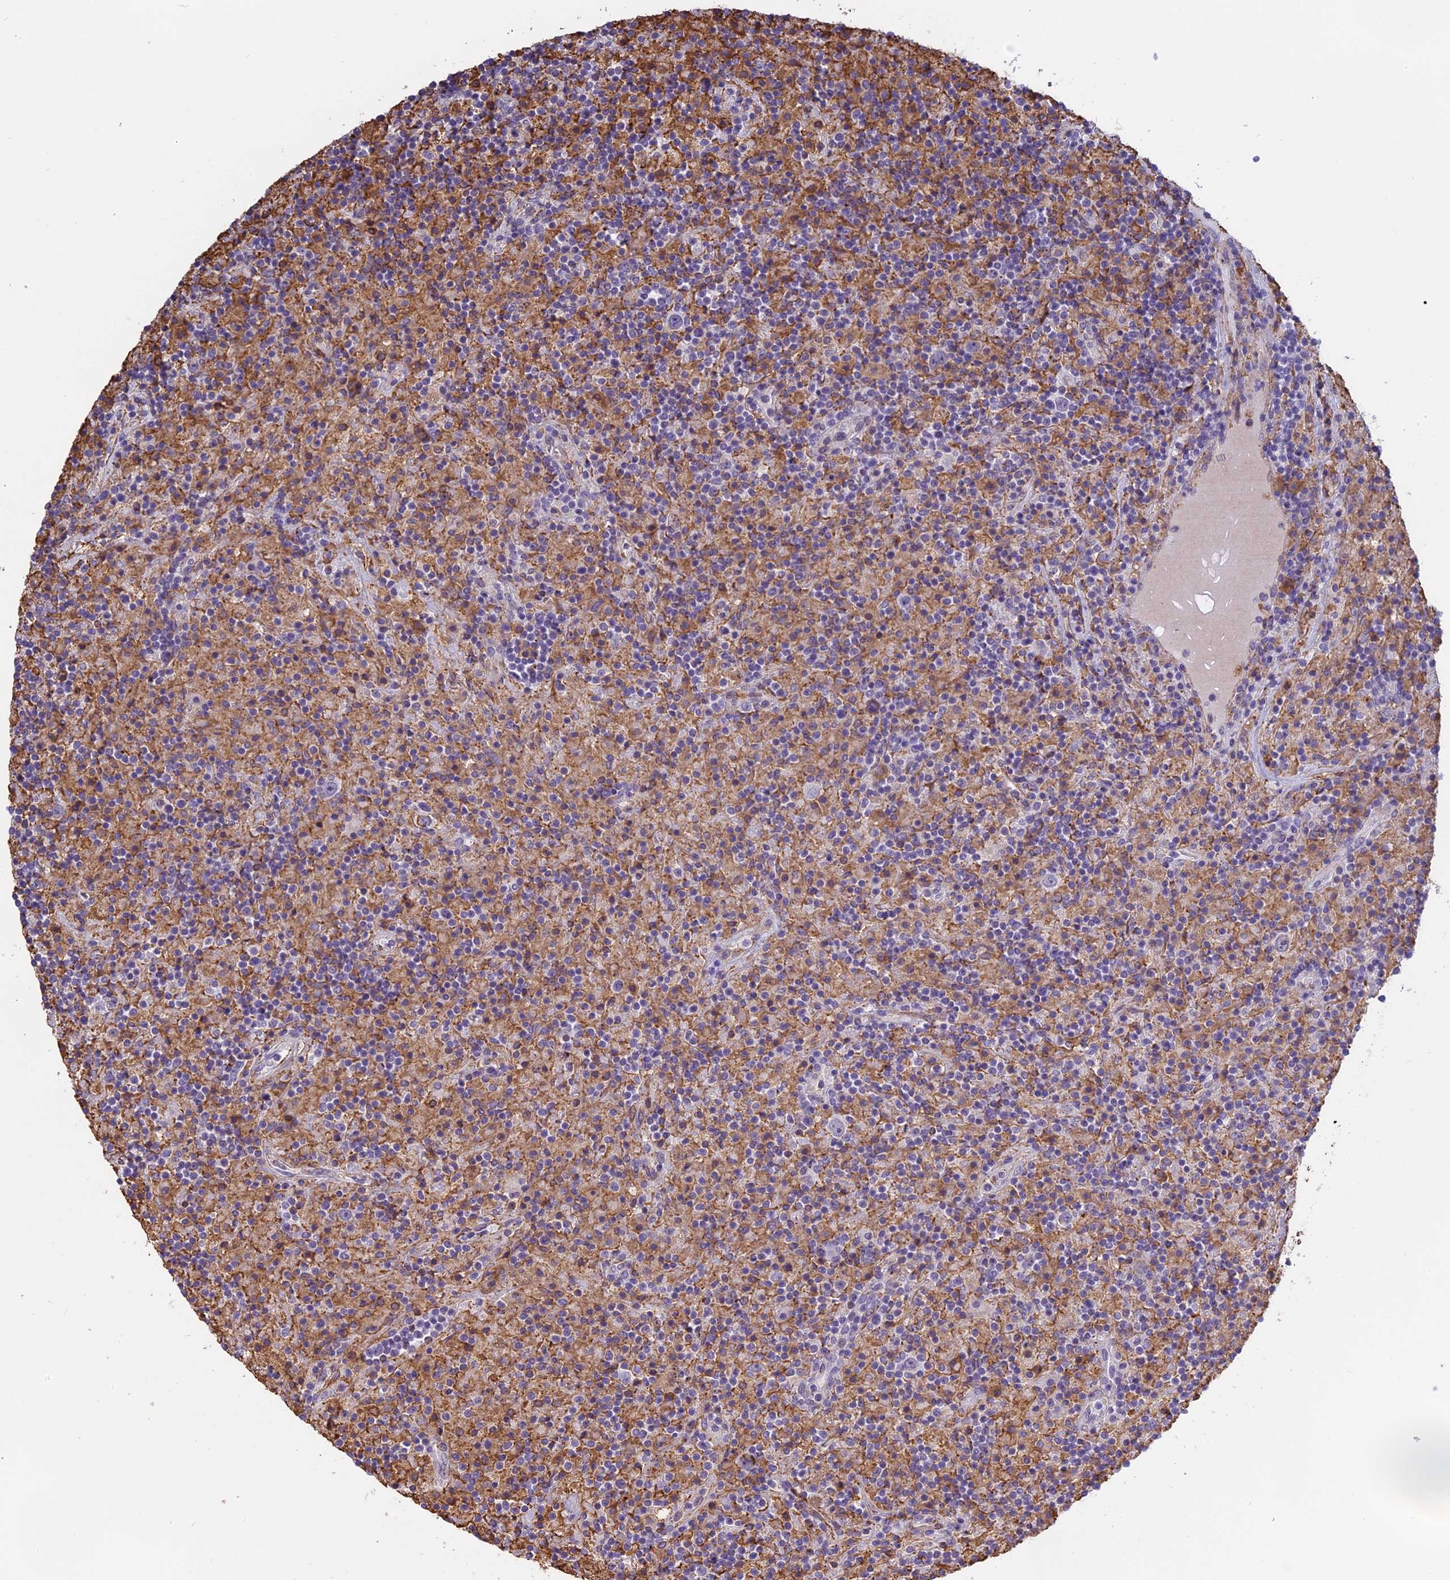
{"staining": {"intensity": "negative", "quantity": "none", "location": "none"}, "tissue": "lymphoma", "cell_type": "Tumor cells", "image_type": "cancer", "snomed": [{"axis": "morphology", "description": "Hodgkin's disease, NOS"}, {"axis": "topography", "description": "Lymph node"}], "caption": "High magnification brightfield microscopy of lymphoma stained with DAB (3,3'-diaminobenzidine) (brown) and counterstained with hematoxylin (blue): tumor cells show no significant expression.", "gene": "TMEM255B", "patient": {"sex": "male", "age": 70}}